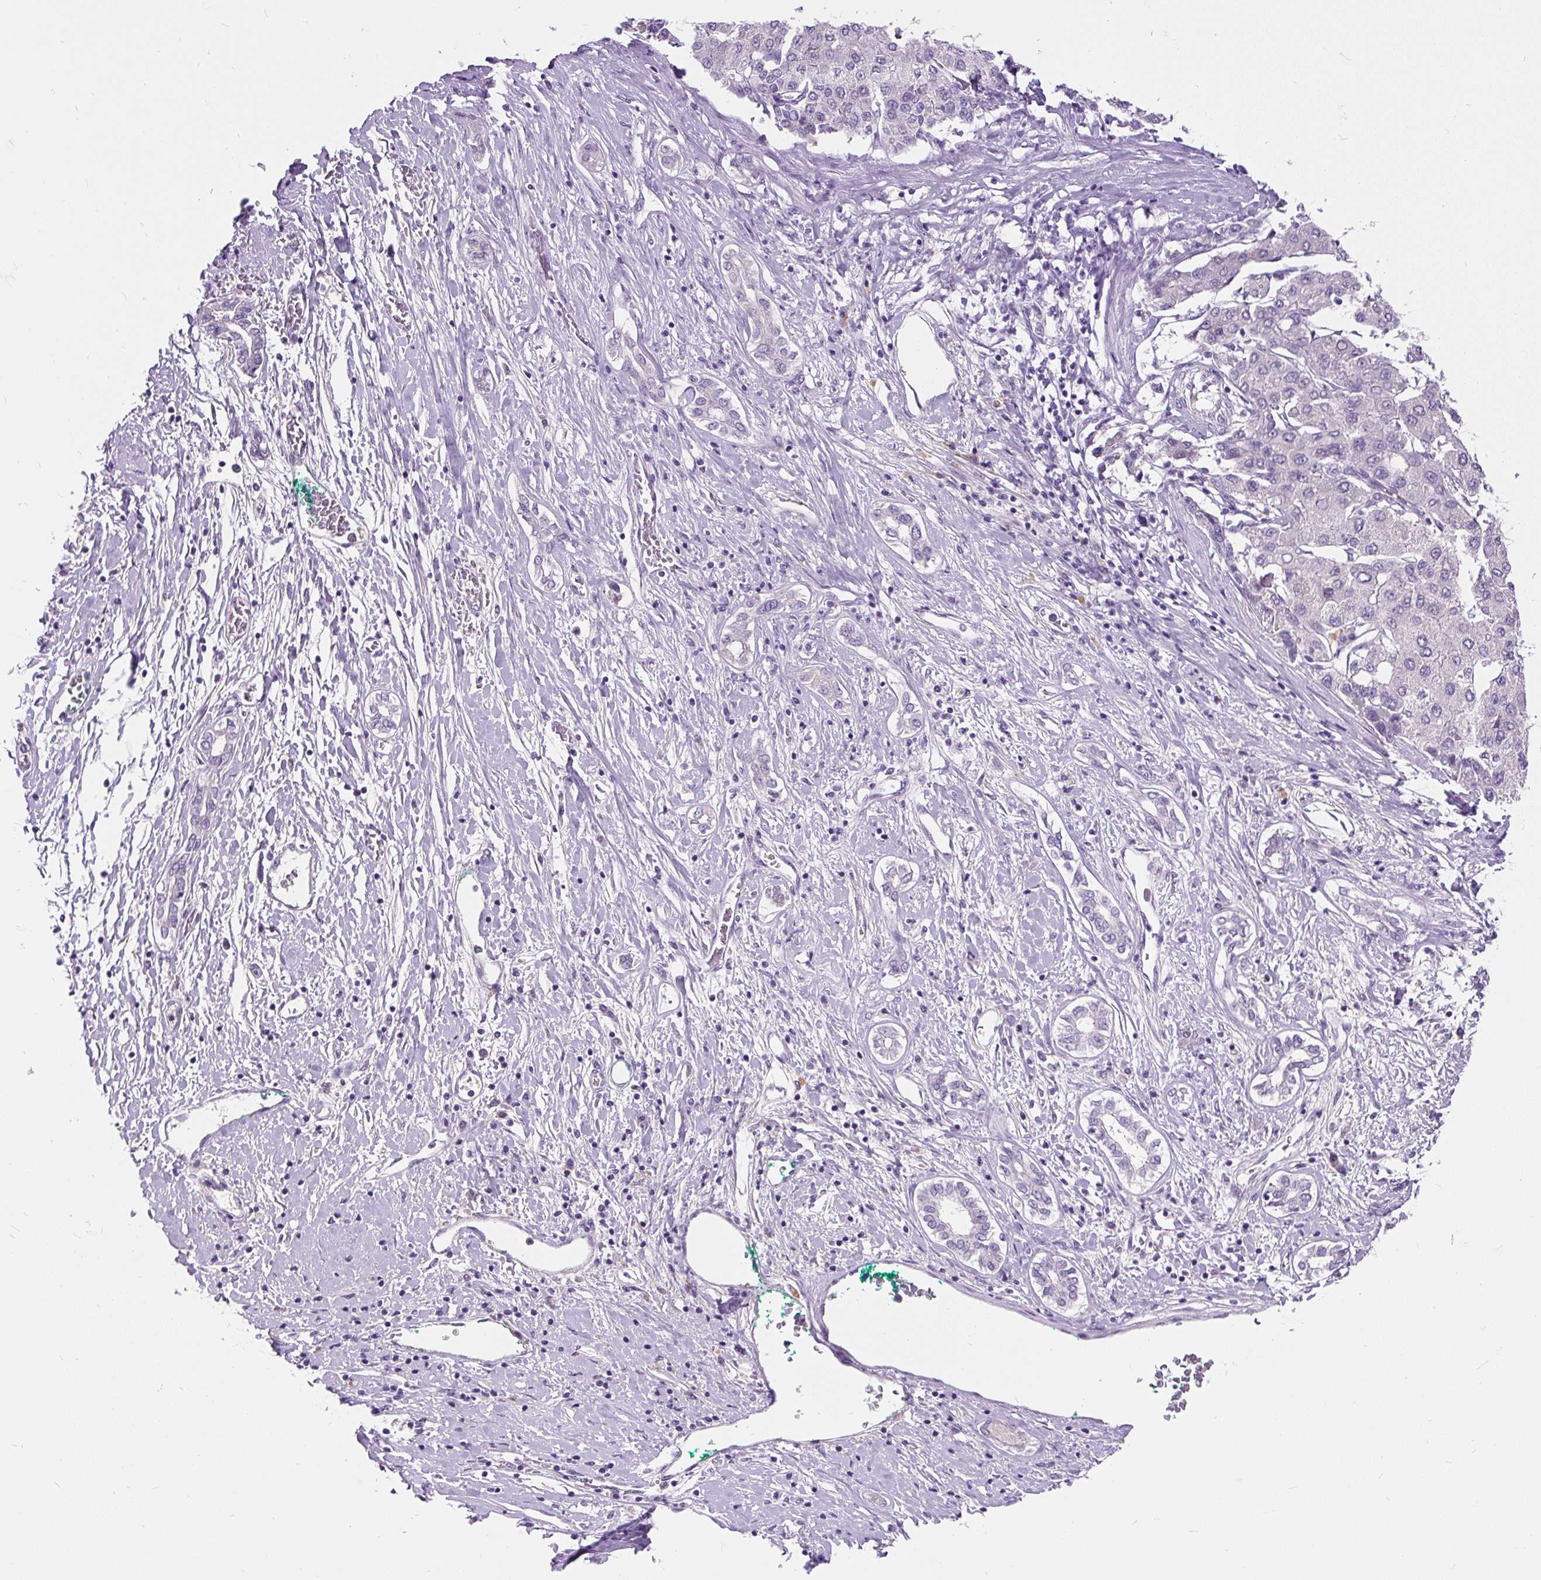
{"staining": {"intensity": "negative", "quantity": "none", "location": "none"}, "tissue": "liver cancer", "cell_type": "Tumor cells", "image_type": "cancer", "snomed": [{"axis": "morphology", "description": "Carcinoma, Hepatocellular, NOS"}, {"axis": "topography", "description": "Liver"}], "caption": "DAB immunohistochemical staining of human liver cancer demonstrates no significant positivity in tumor cells.", "gene": "KRTAP20-3", "patient": {"sex": "male", "age": 65}}